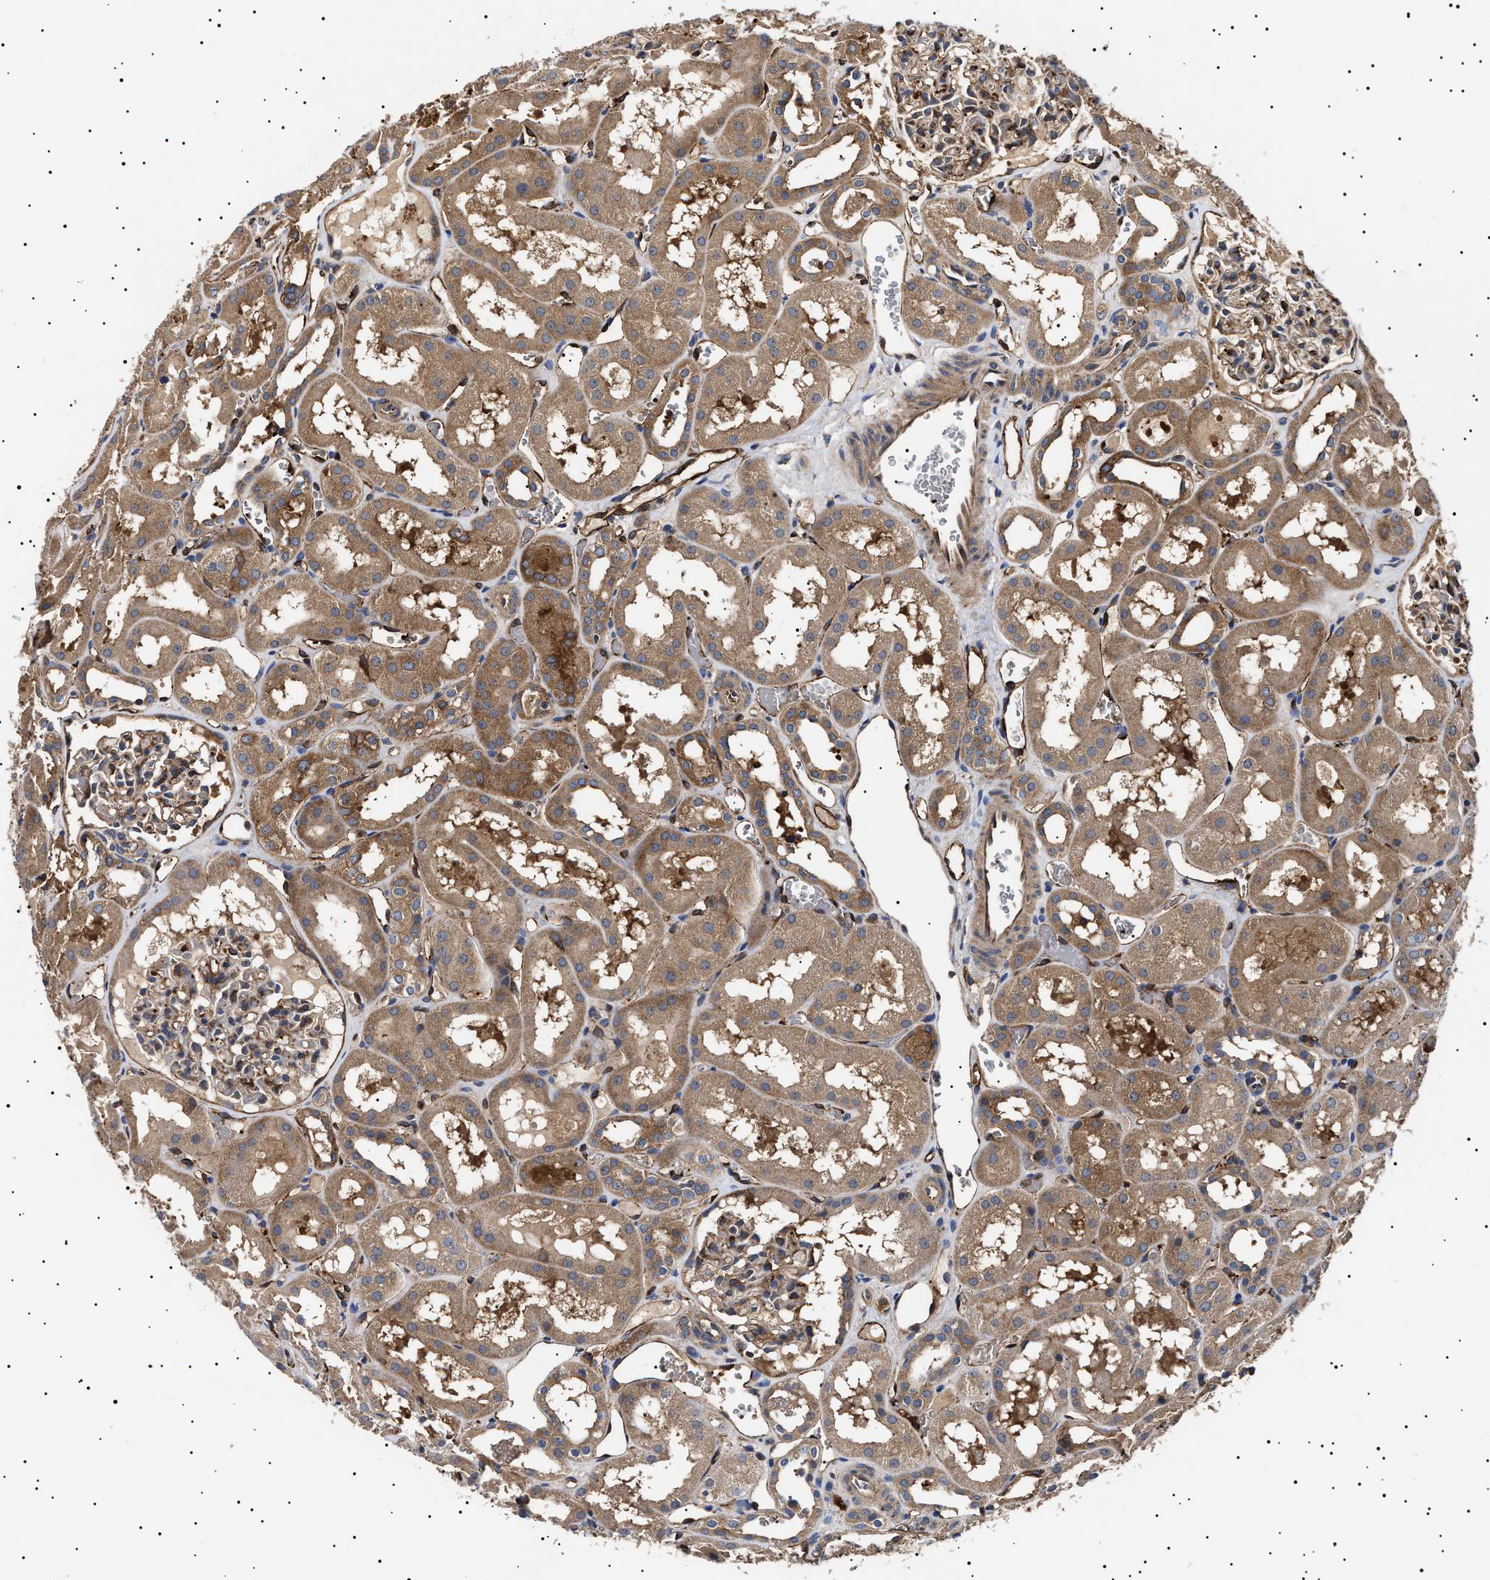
{"staining": {"intensity": "weak", "quantity": "25%-75%", "location": "cytoplasmic/membranous"}, "tissue": "kidney", "cell_type": "Cells in glomeruli", "image_type": "normal", "snomed": [{"axis": "morphology", "description": "Normal tissue, NOS"}, {"axis": "topography", "description": "Kidney"}, {"axis": "topography", "description": "Urinary bladder"}], "caption": "High-magnification brightfield microscopy of normal kidney stained with DAB (brown) and counterstained with hematoxylin (blue). cells in glomeruli exhibit weak cytoplasmic/membranous positivity is appreciated in approximately25%-75% of cells.", "gene": "TPP2", "patient": {"sex": "male", "age": 16}}